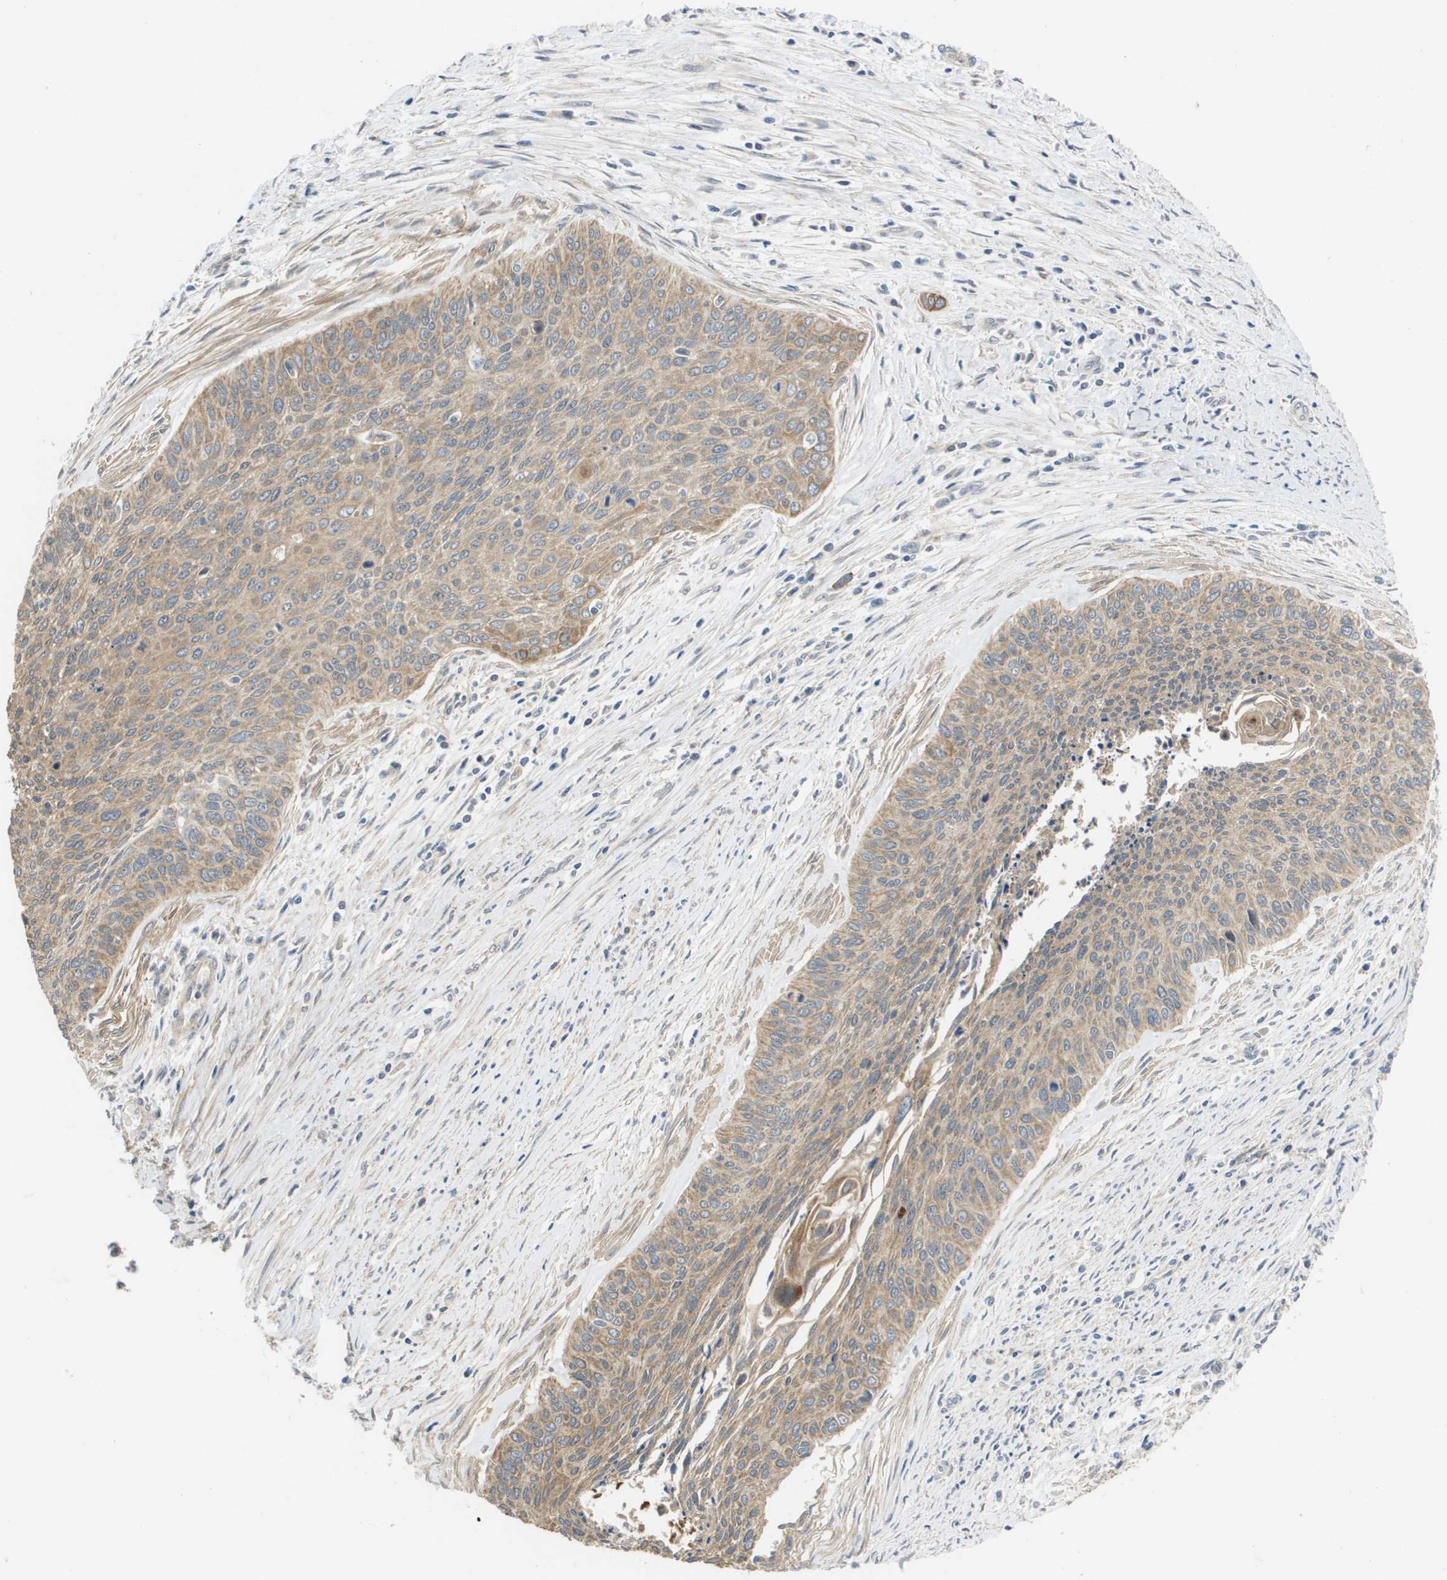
{"staining": {"intensity": "weak", "quantity": ">75%", "location": "cytoplasmic/membranous"}, "tissue": "cervical cancer", "cell_type": "Tumor cells", "image_type": "cancer", "snomed": [{"axis": "morphology", "description": "Squamous cell carcinoma, NOS"}, {"axis": "topography", "description": "Cervix"}], "caption": "Cervical squamous cell carcinoma was stained to show a protein in brown. There is low levels of weak cytoplasmic/membranous expression in about >75% of tumor cells.", "gene": "KRT23", "patient": {"sex": "female", "age": 55}}